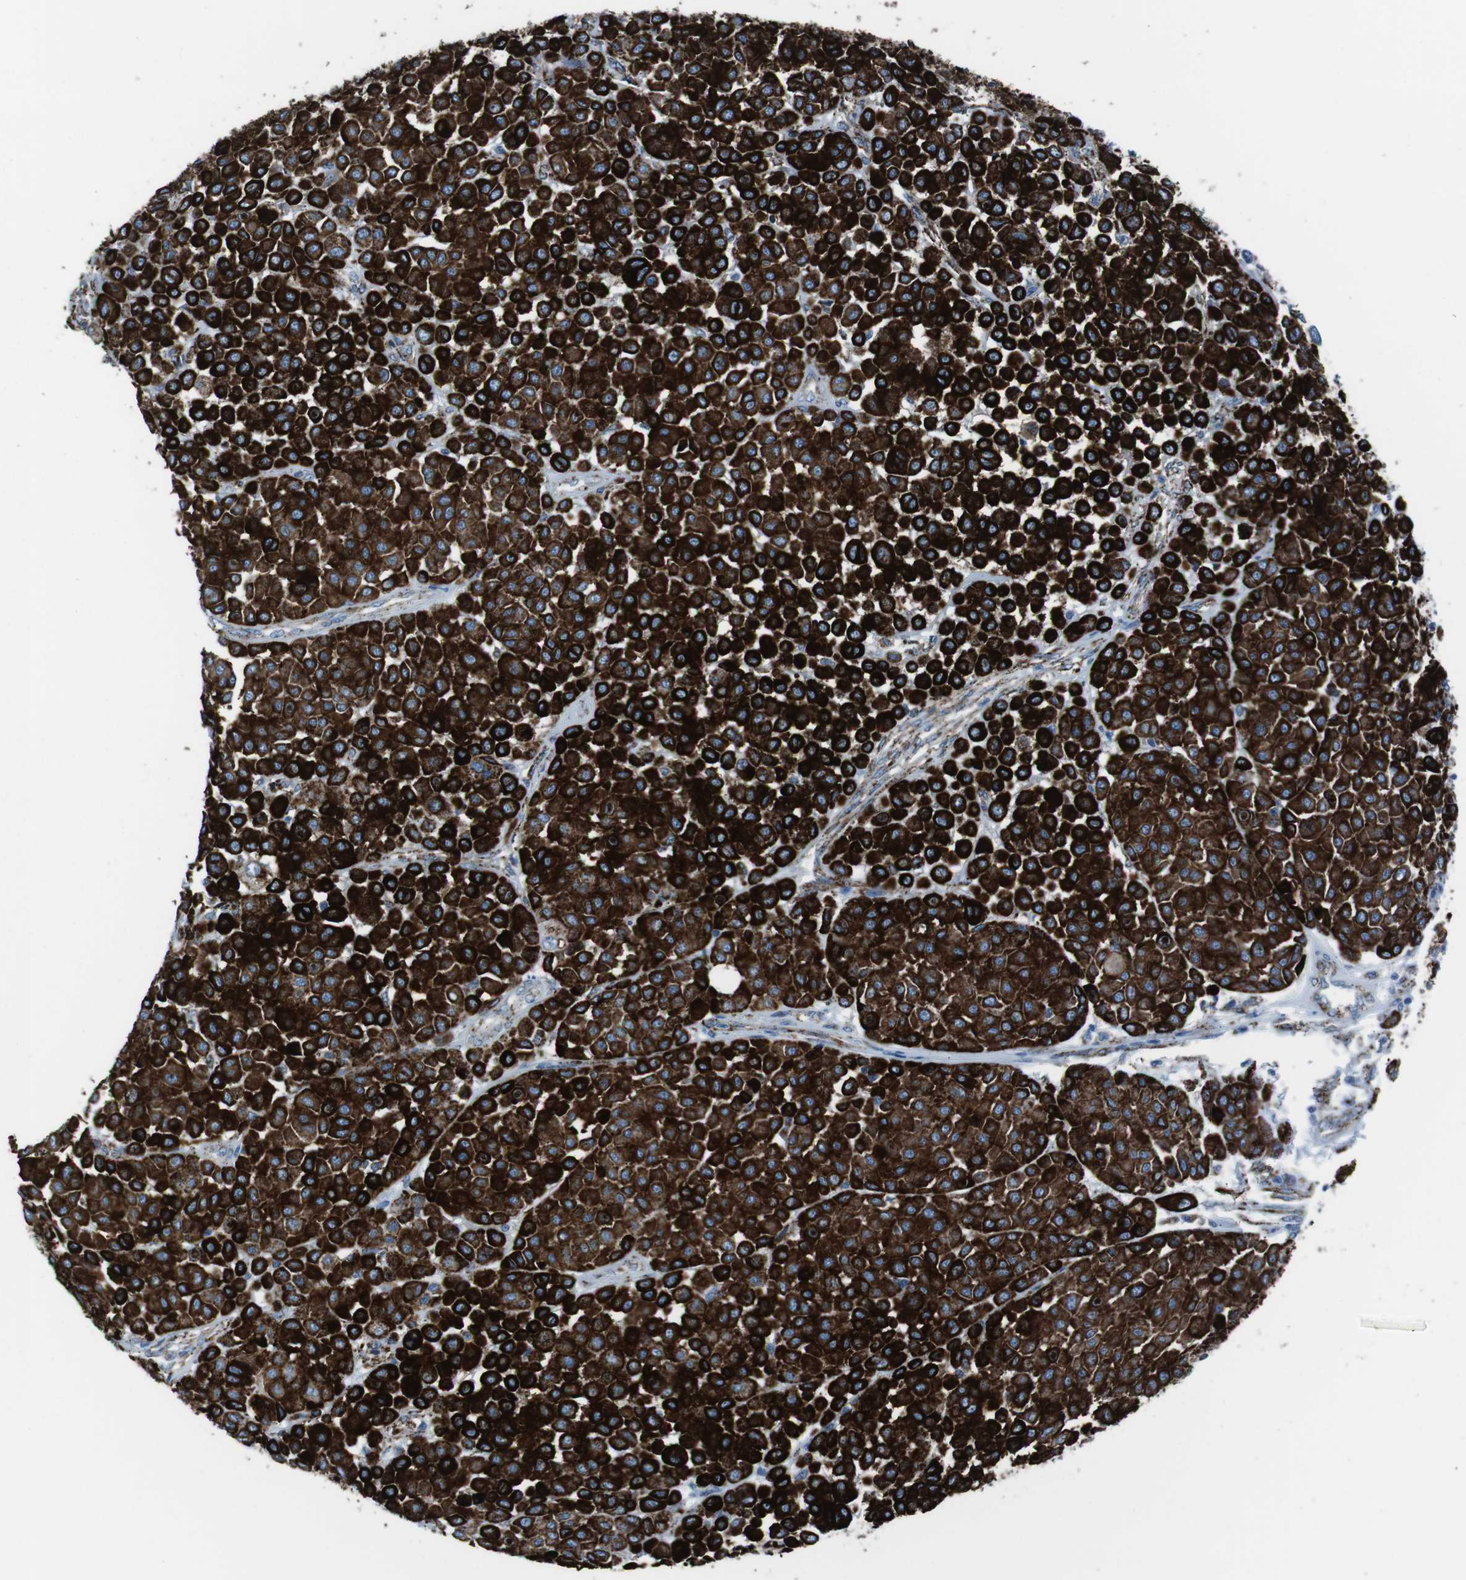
{"staining": {"intensity": "strong", "quantity": ">75%", "location": "cytoplasmic/membranous"}, "tissue": "melanoma", "cell_type": "Tumor cells", "image_type": "cancer", "snomed": [{"axis": "morphology", "description": "Malignant melanoma, Metastatic site"}, {"axis": "topography", "description": "Soft tissue"}], "caption": "DAB immunohistochemical staining of melanoma shows strong cytoplasmic/membranous protein staining in about >75% of tumor cells. The staining was performed using DAB to visualize the protein expression in brown, while the nuclei were stained in blue with hematoxylin (Magnification: 20x).", "gene": "SCARB2", "patient": {"sex": "male", "age": 41}}